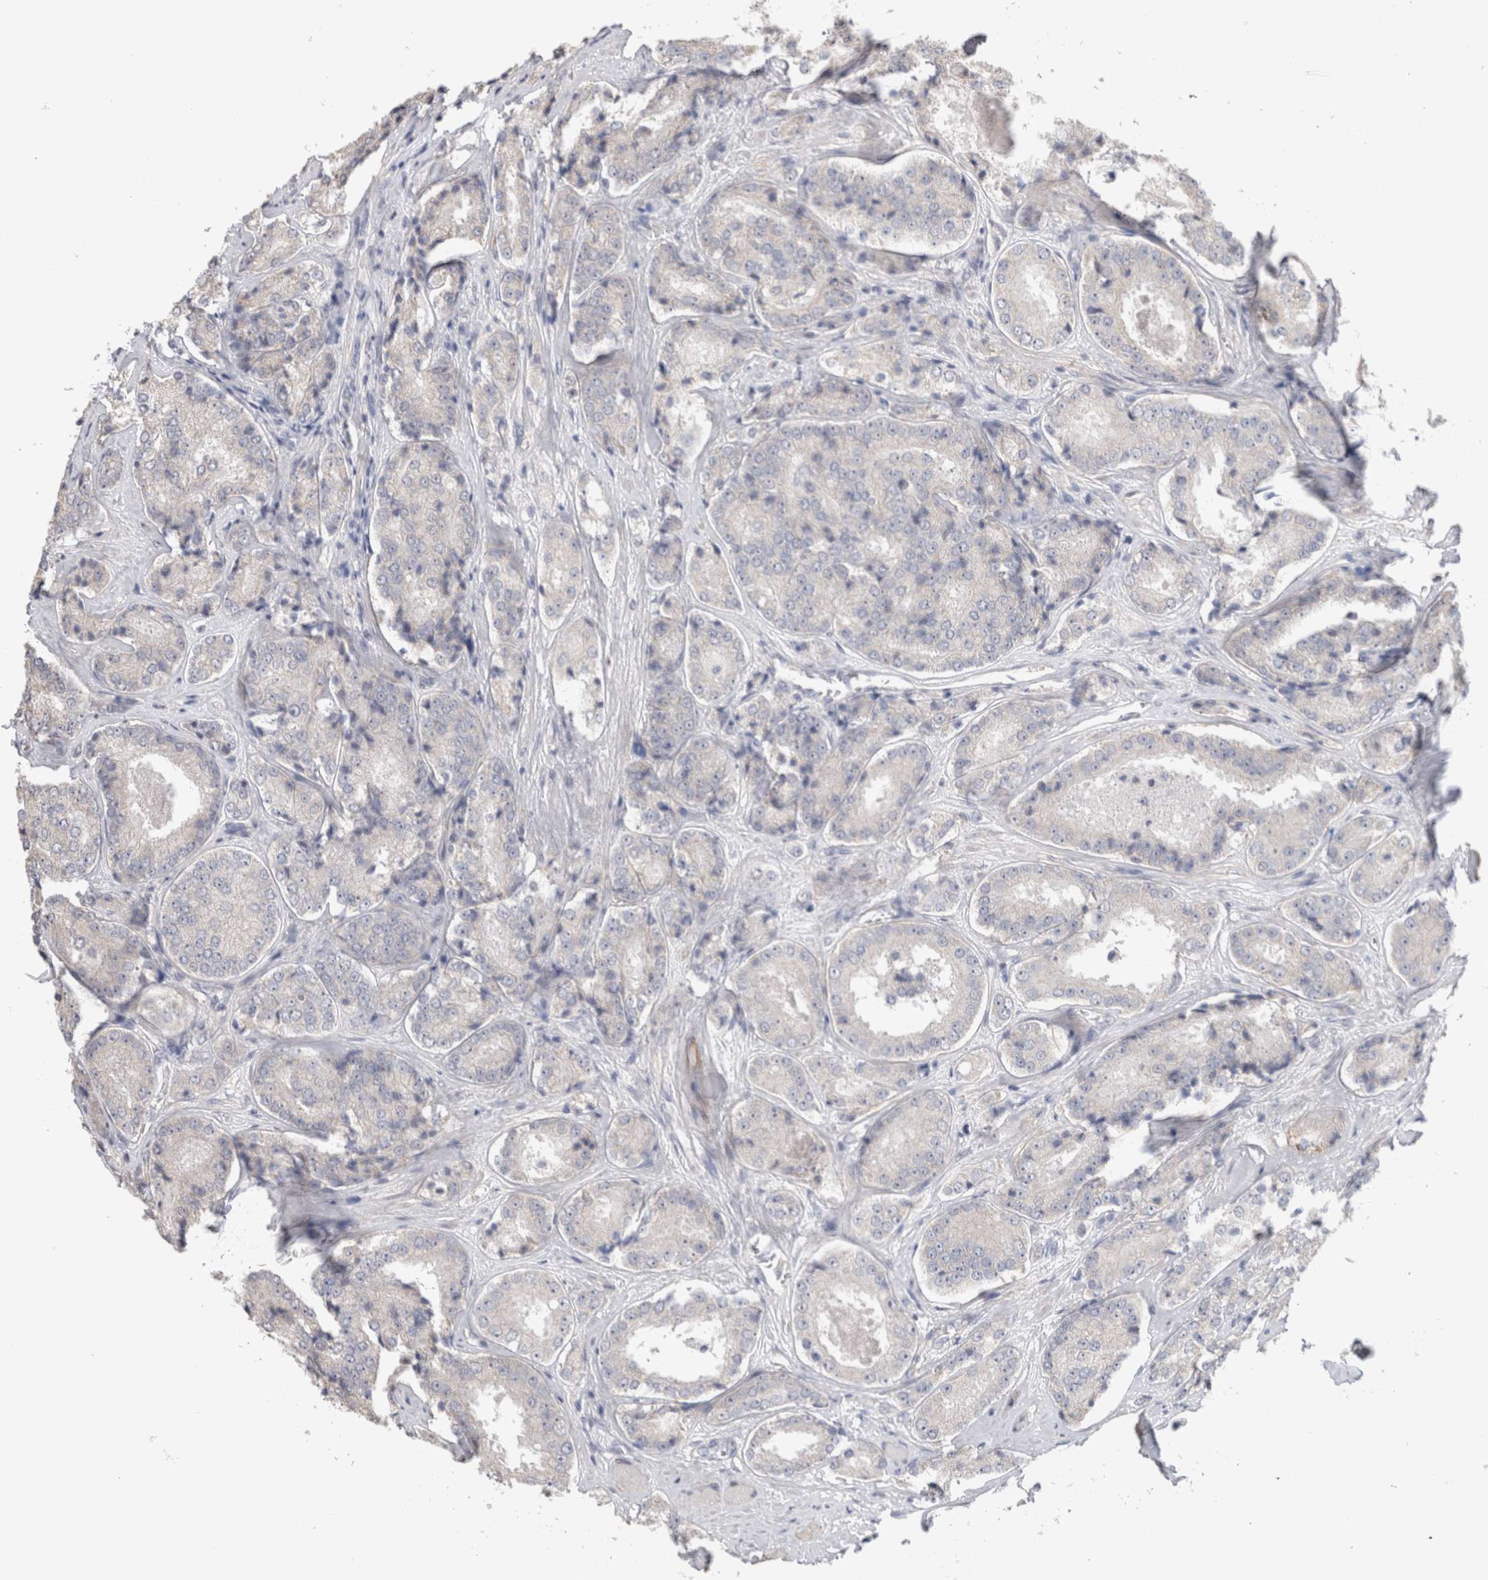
{"staining": {"intensity": "negative", "quantity": "none", "location": "none"}, "tissue": "prostate cancer", "cell_type": "Tumor cells", "image_type": "cancer", "snomed": [{"axis": "morphology", "description": "Adenocarcinoma, High grade"}, {"axis": "topography", "description": "Prostate"}], "caption": "A micrograph of human high-grade adenocarcinoma (prostate) is negative for staining in tumor cells.", "gene": "DMD", "patient": {"sex": "male", "age": 65}}